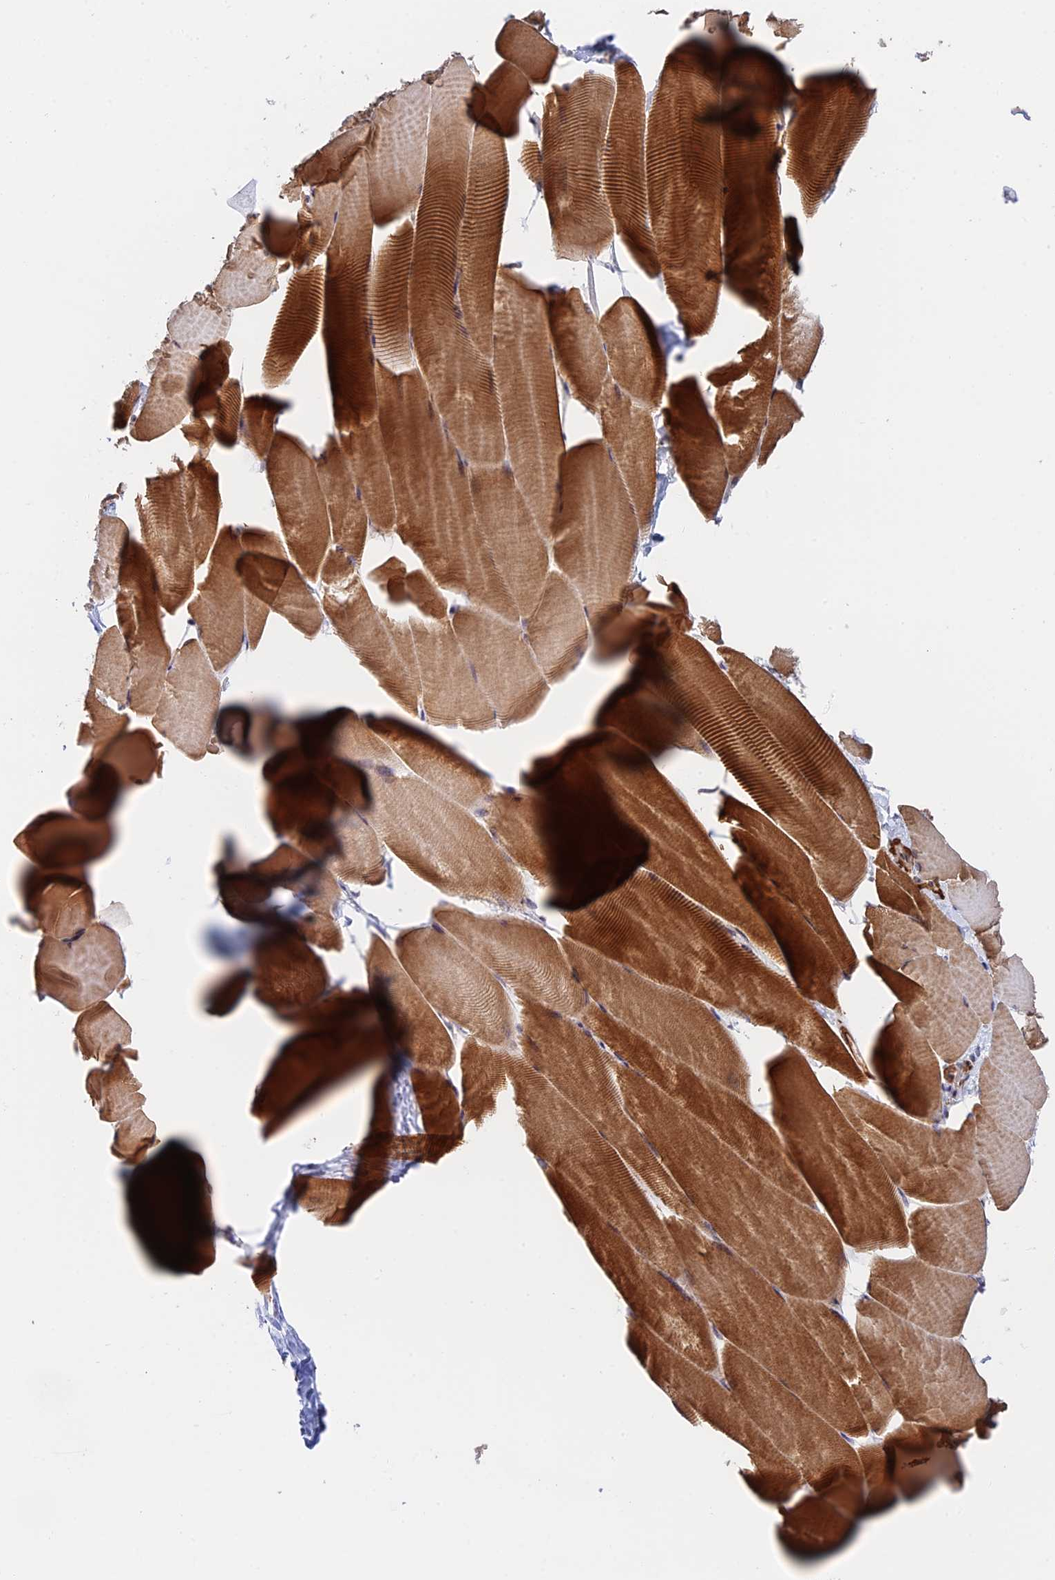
{"staining": {"intensity": "strong", "quantity": "25%-75%", "location": "cytoplasmic/membranous"}, "tissue": "skeletal muscle", "cell_type": "Myocytes", "image_type": "normal", "snomed": [{"axis": "morphology", "description": "Normal tissue, NOS"}, {"axis": "topography", "description": "Skeletal muscle"}], "caption": "Normal skeletal muscle displays strong cytoplasmic/membranous expression in about 25%-75% of myocytes, visualized by immunohistochemistry.", "gene": "ZNF320", "patient": {"sex": "male", "age": 25}}